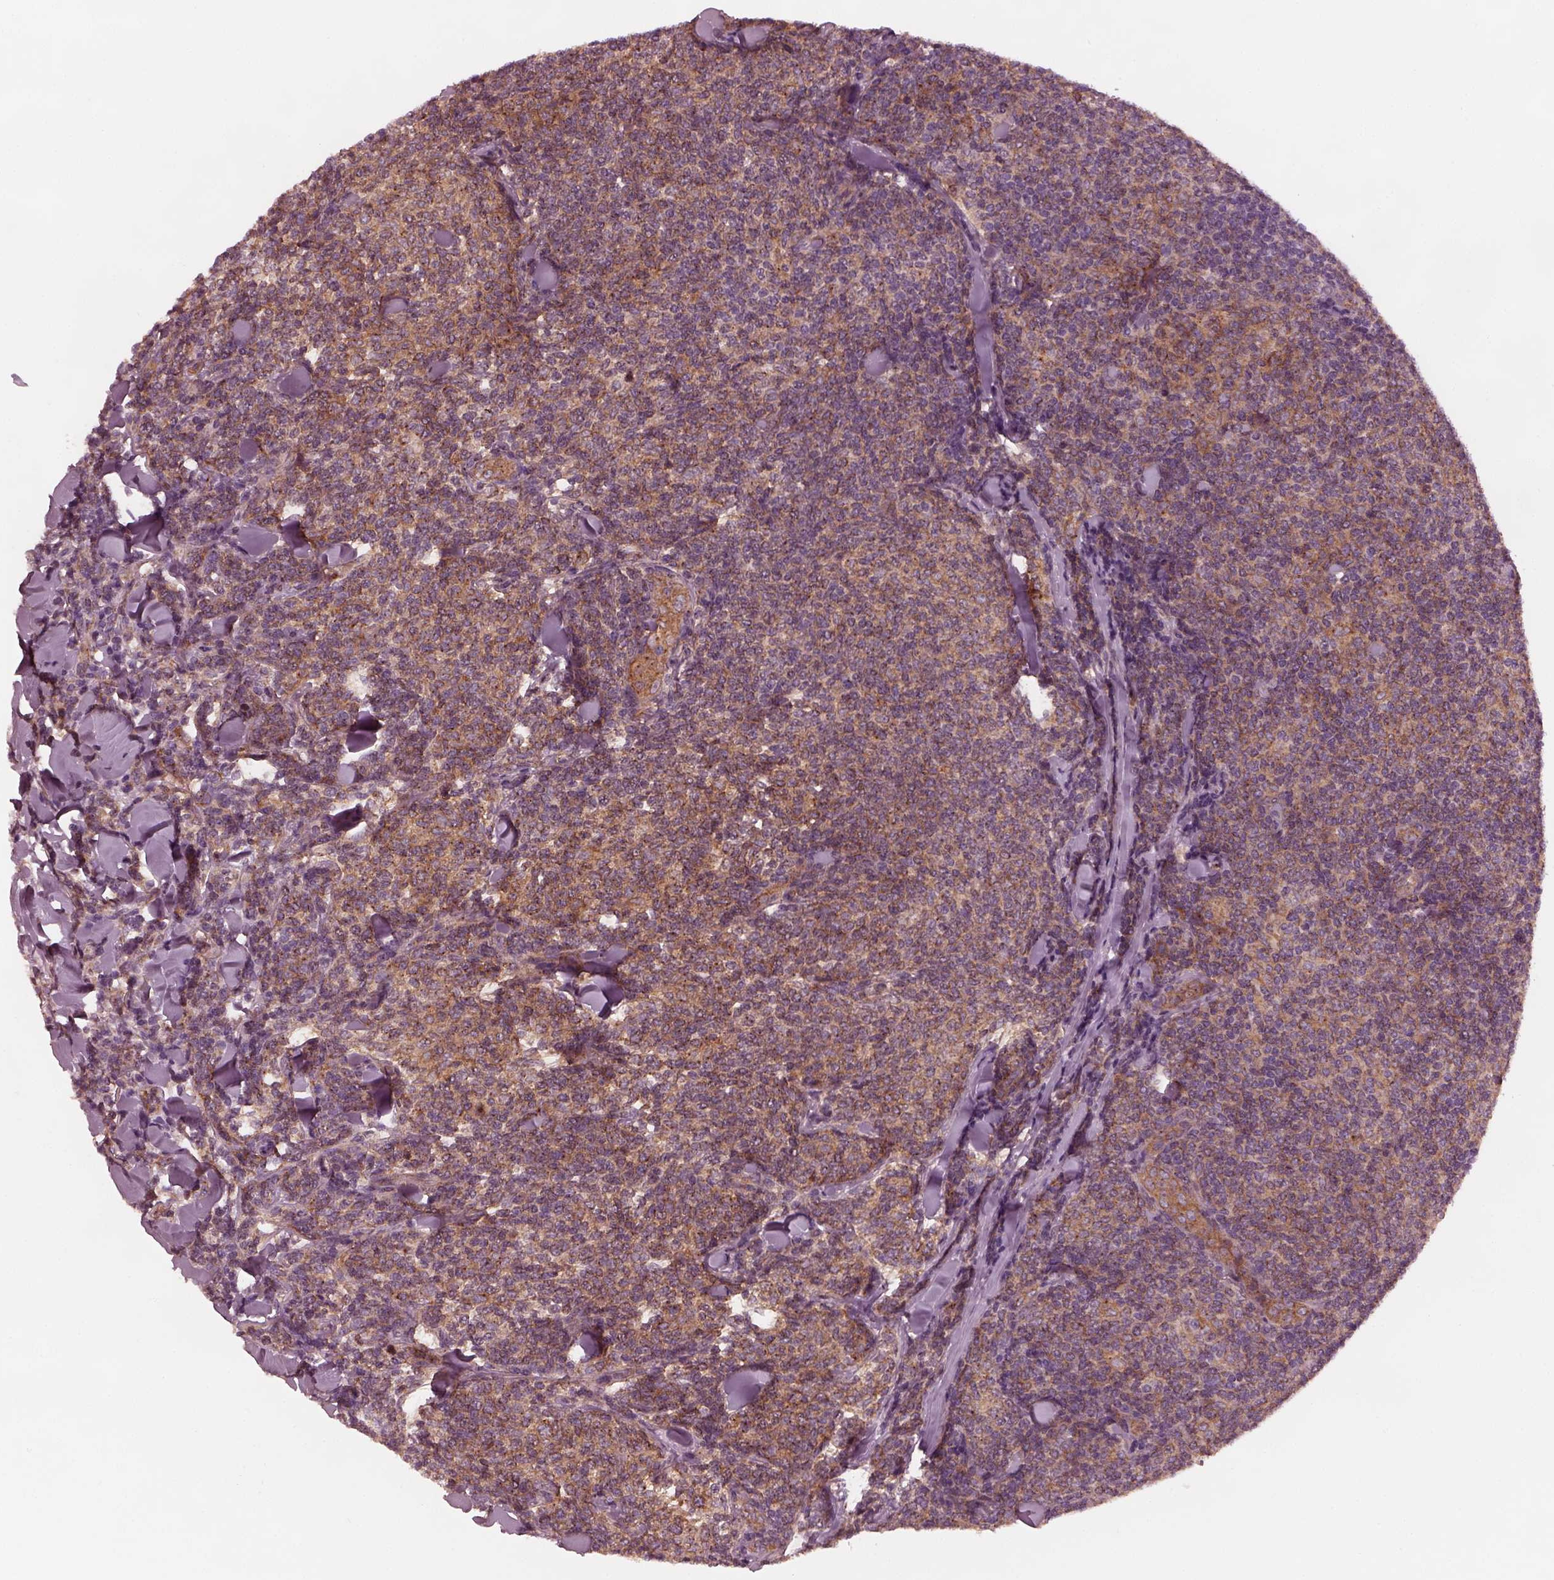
{"staining": {"intensity": "strong", "quantity": ">75%", "location": "cytoplasmic/membranous"}, "tissue": "lymphoma", "cell_type": "Tumor cells", "image_type": "cancer", "snomed": [{"axis": "morphology", "description": "Malignant lymphoma, non-Hodgkin's type, Low grade"}, {"axis": "topography", "description": "Lymph node"}], "caption": "Strong cytoplasmic/membranous protein expression is identified in about >75% of tumor cells in low-grade malignant lymphoma, non-Hodgkin's type.", "gene": "TUBG1", "patient": {"sex": "female", "age": 56}}